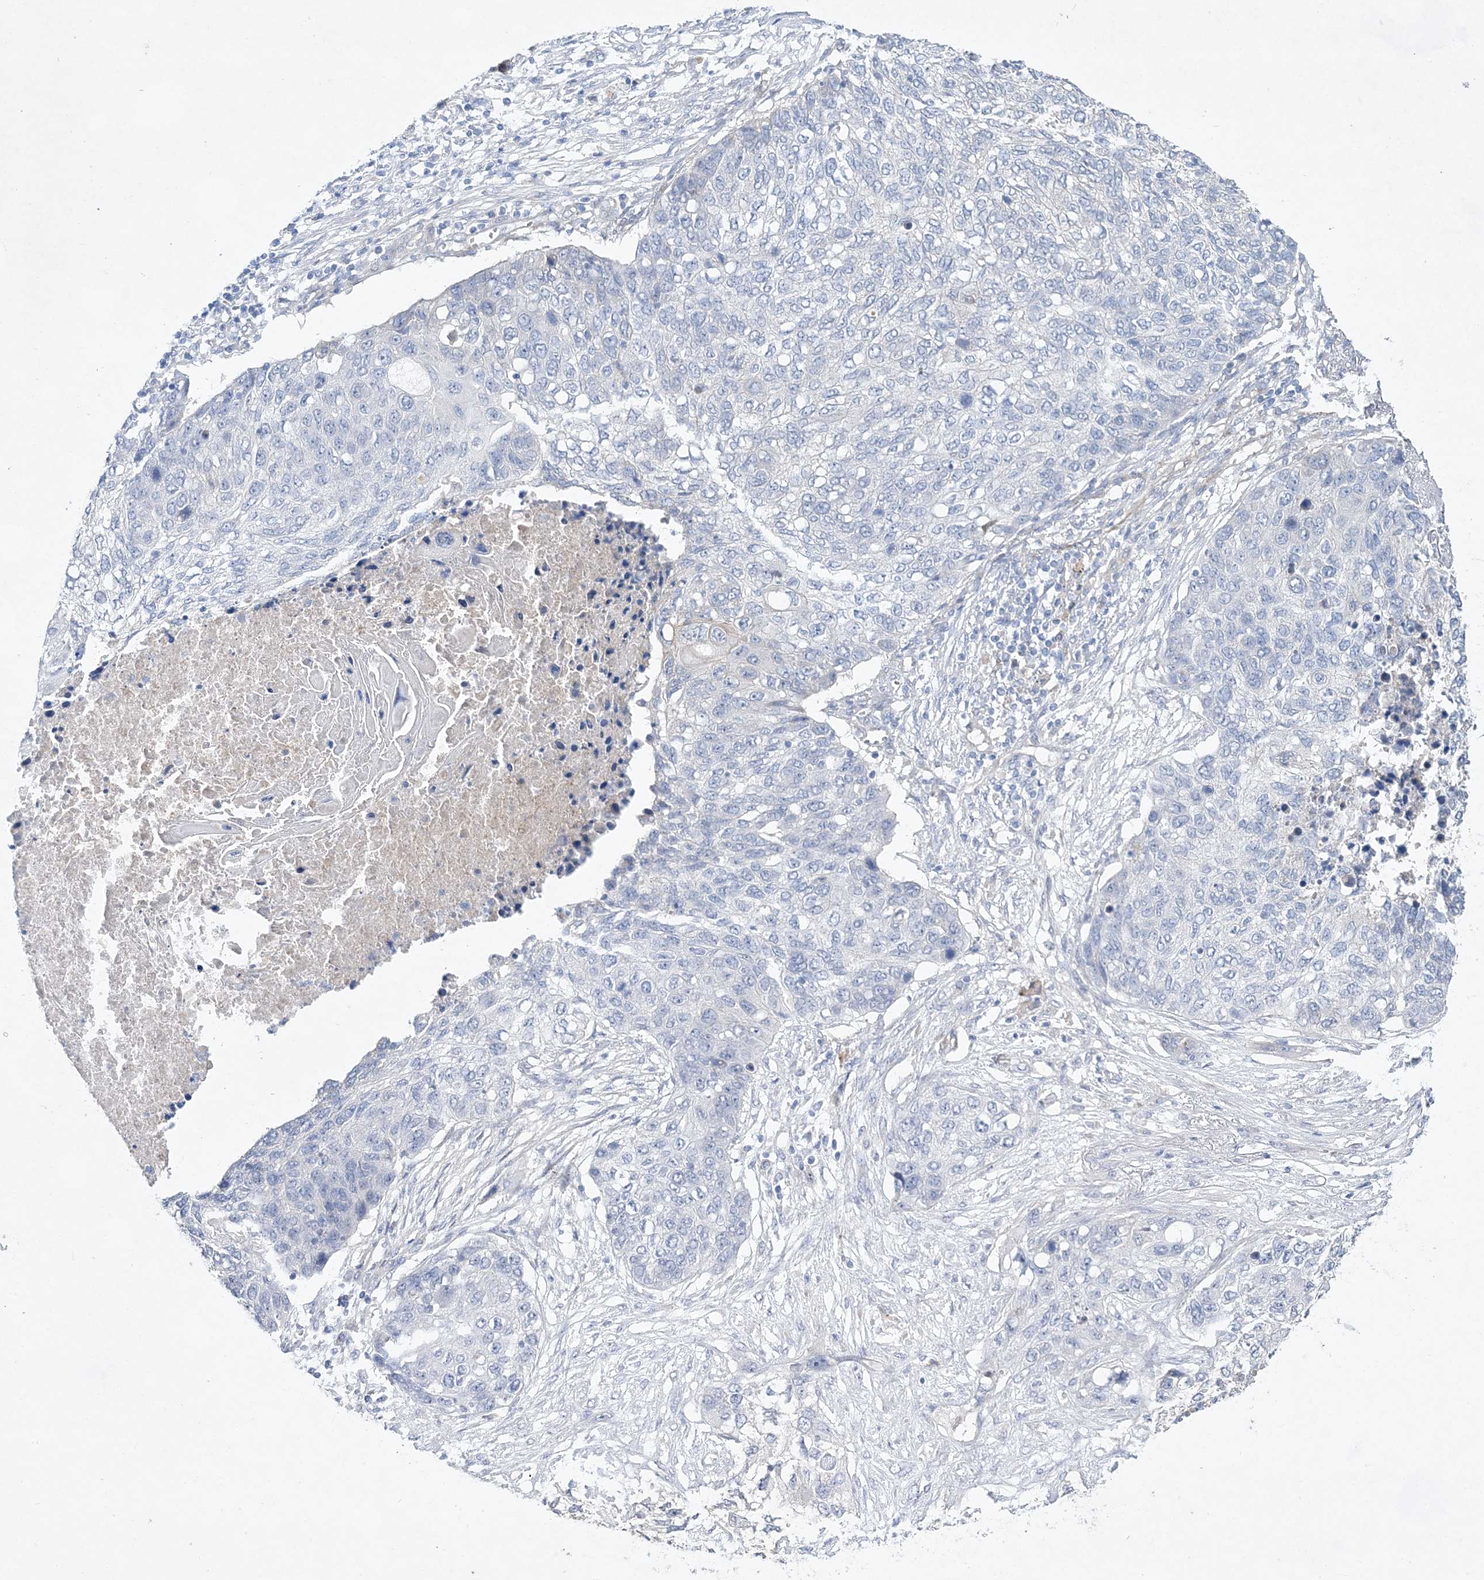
{"staining": {"intensity": "negative", "quantity": "none", "location": "none"}, "tissue": "lung cancer", "cell_type": "Tumor cells", "image_type": "cancer", "snomed": [{"axis": "morphology", "description": "Squamous cell carcinoma, NOS"}, {"axis": "topography", "description": "Lung"}], "caption": "High magnification brightfield microscopy of lung cancer stained with DAB (brown) and counterstained with hematoxylin (blue): tumor cells show no significant expression.", "gene": "TMEM132B", "patient": {"sex": "female", "age": 63}}